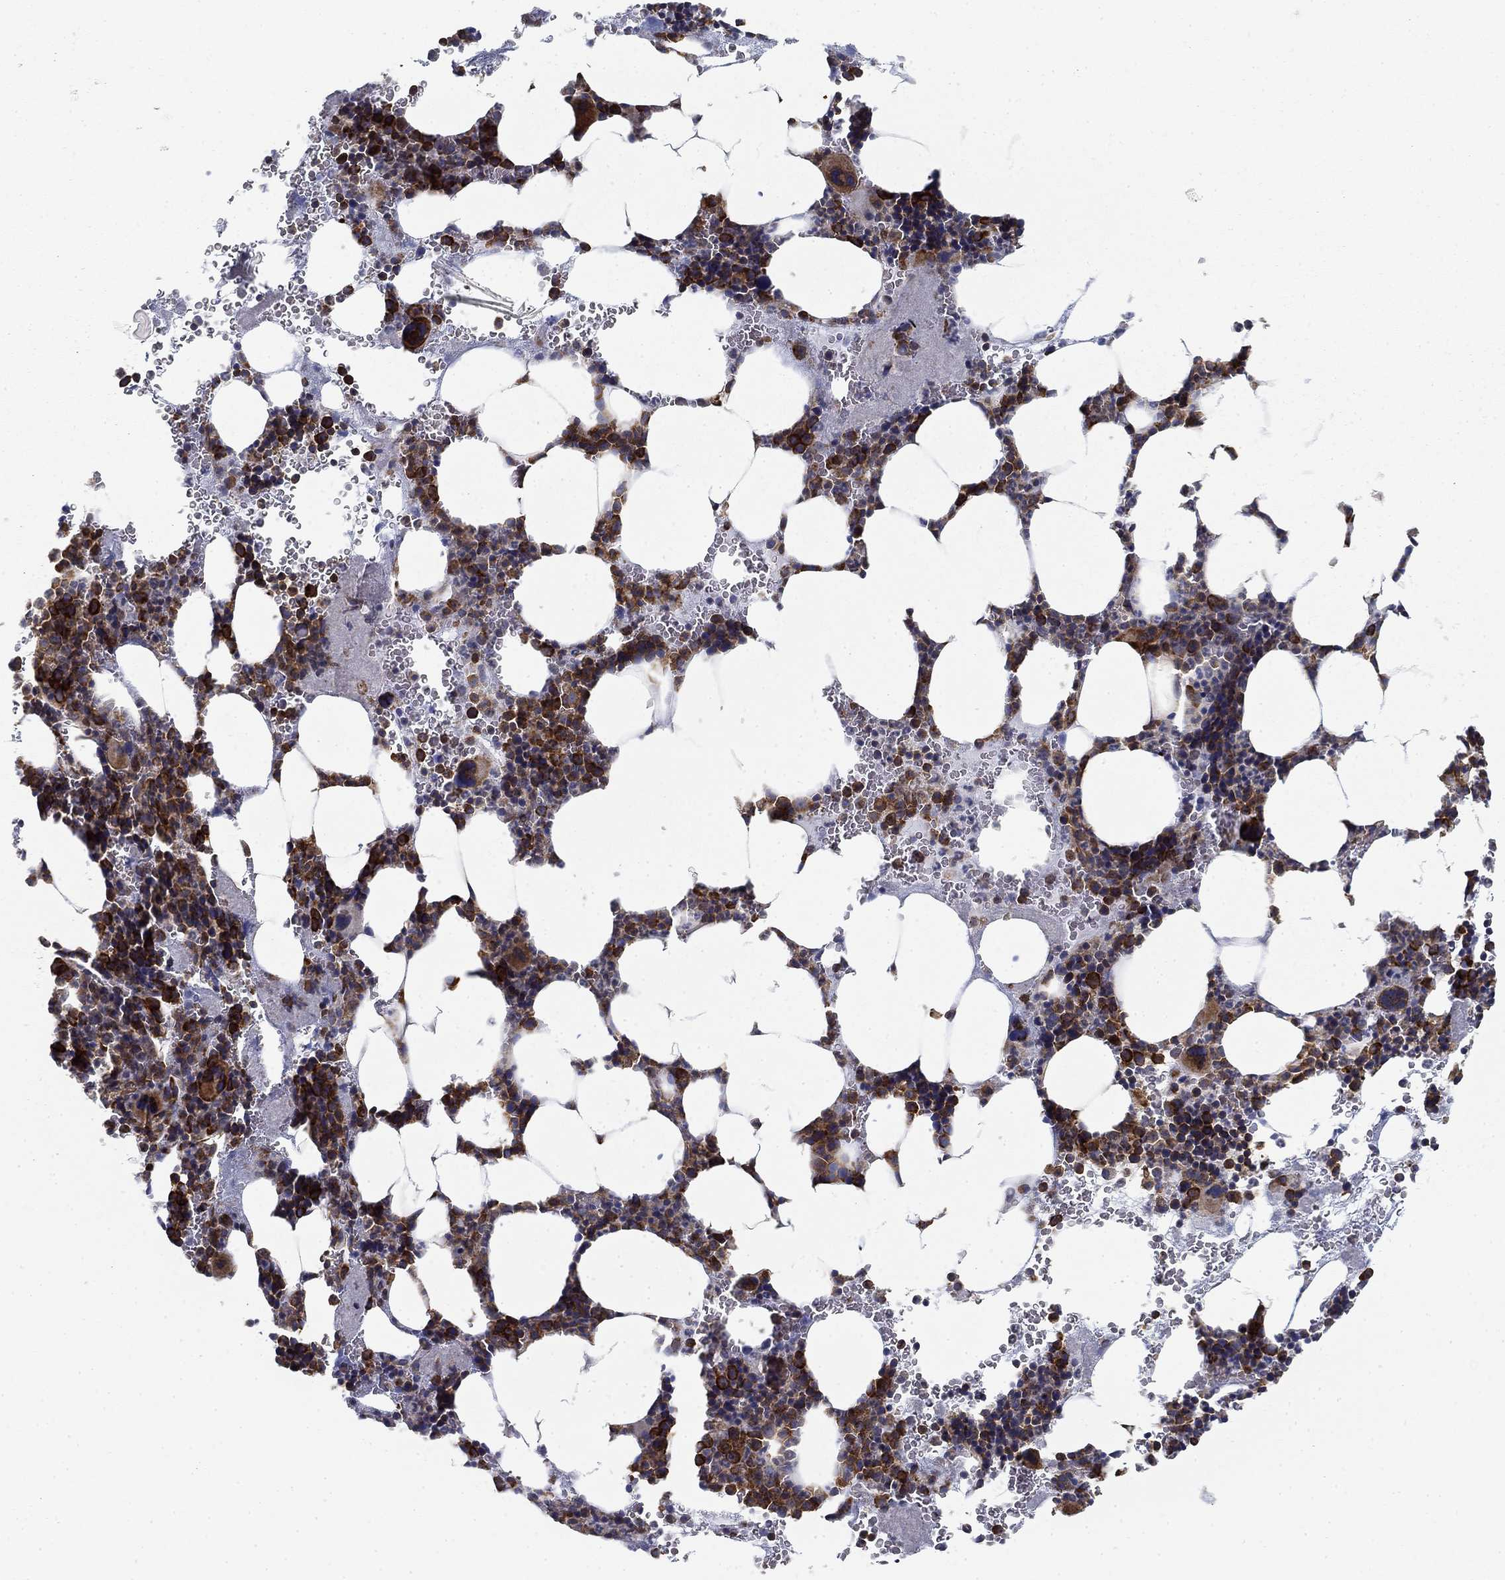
{"staining": {"intensity": "strong", "quantity": ">75%", "location": "cytoplasmic/membranous"}, "tissue": "bone marrow", "cell_type": "Hematopoietic cells", "image_type": "normal", "snomed": [{"axis": "morphology", "description": "Normal tissue, NOS"}, {"axis": "topography", "description": "Bone marrow"}], "caption": "High-magnification brightfield microscopy of benign bone marrow stained with DAB (3,3'-diaminobenzidine) (brown) and counterstained with hematoxylin (blue). hematopoietic cells exhibit strong cytoplasmic/membranous positivity is appreciated in approximately>75% of cells. (DAB IHC with brightfield microscopy, high magnification).", "gene": "FXR1", "patient": {"sex": "male", "age": 44}}